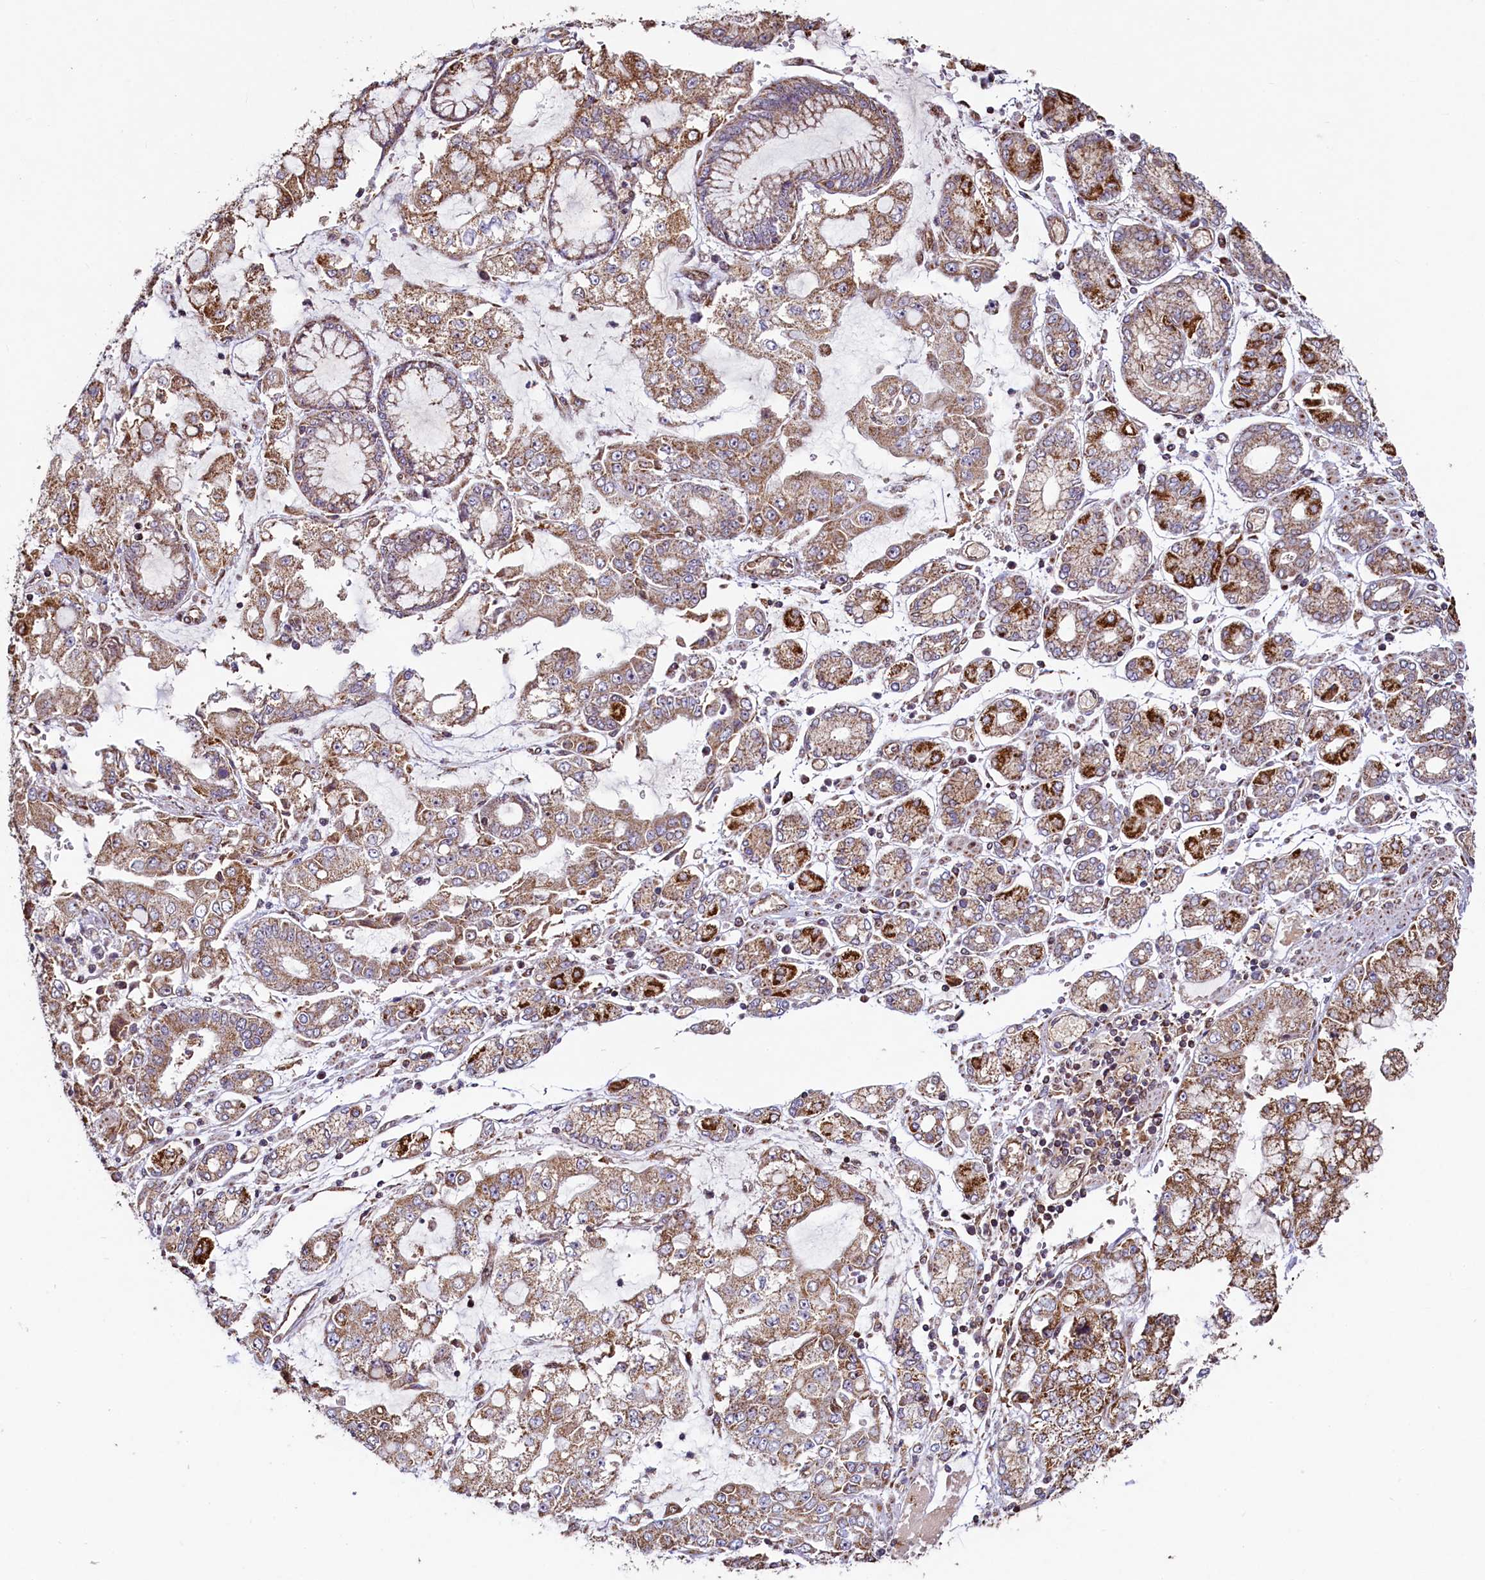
{"staining": {"intensity": "moderate", "quantity": ">75%", "location": "cytoplasmic/membranous"}, "tissue": "stomach cancer", "cell_type": "Tumor cells", "image_type": "cancer", "snomed": [{"axis": "morphology", "description": "Adenocarcinoma, NOS"}, {"axis": "topography", "description": "Stomach"}], "caption": "Protein analysis of stomach cancer tissue displays moderate cytoplasmic/membranous positivity in about >75% of tumor cells.", "gene": "ZNF577", "patient": {"sex": "male", "age": 76}}